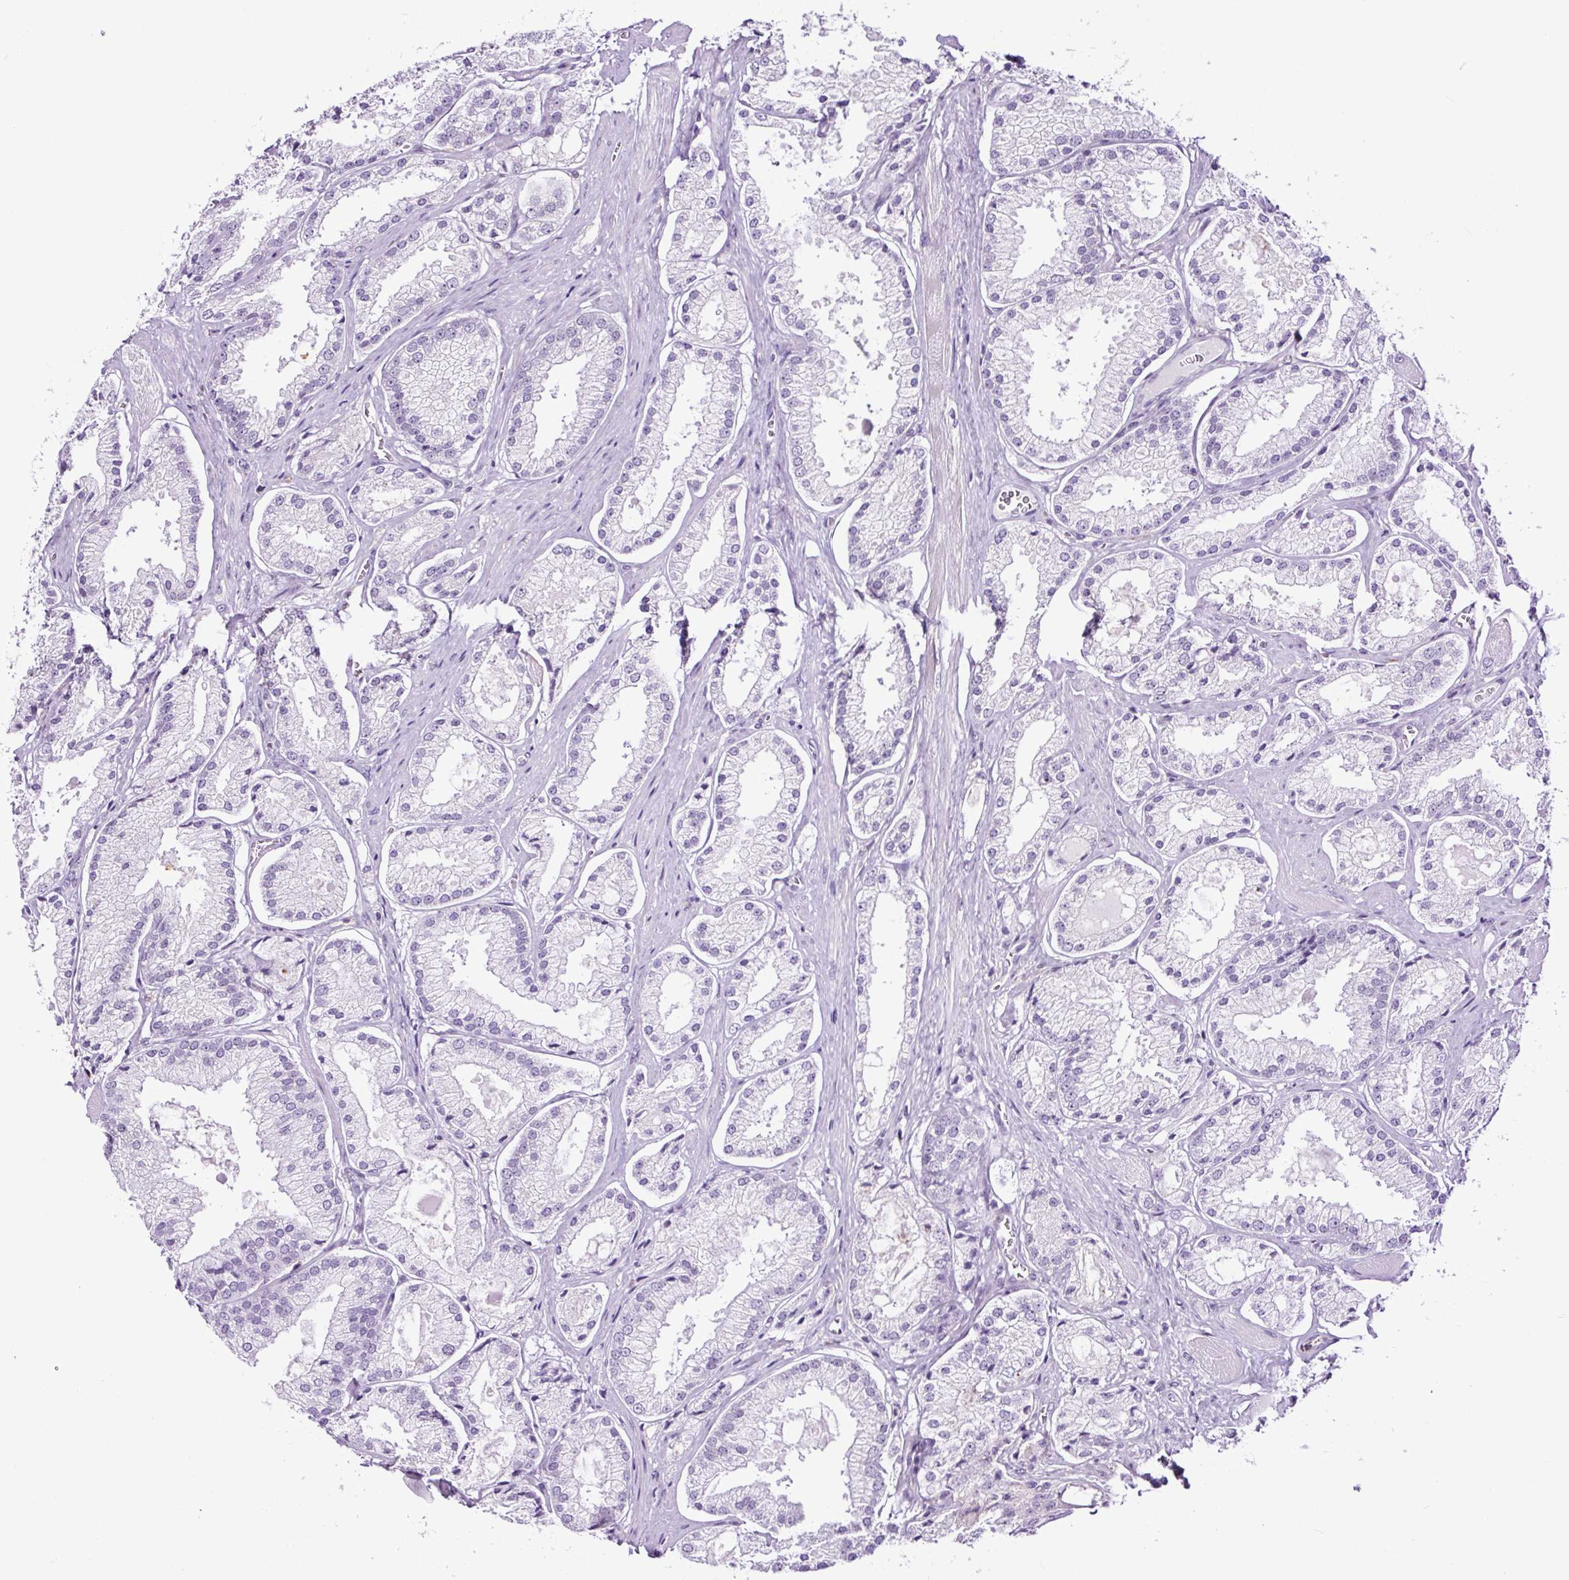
{"staining": {"intensity": "negative", "quantity": "none", "location": "none"}, "tissue": "prostate cancer", "cell_type": "Tumor cells", "image_type": "cancer", "snomed": [{"axis": "morphology", "description": "Adenocarcinoma, High grade"}, {"axis": "topography", "description": "Prostate"}], "caption": "Protein analysis of prostate cancer reveals no significant positivity in tumor cells.", "gene": "TAFA3", "patient": {"sex": "male", "age": 68}}